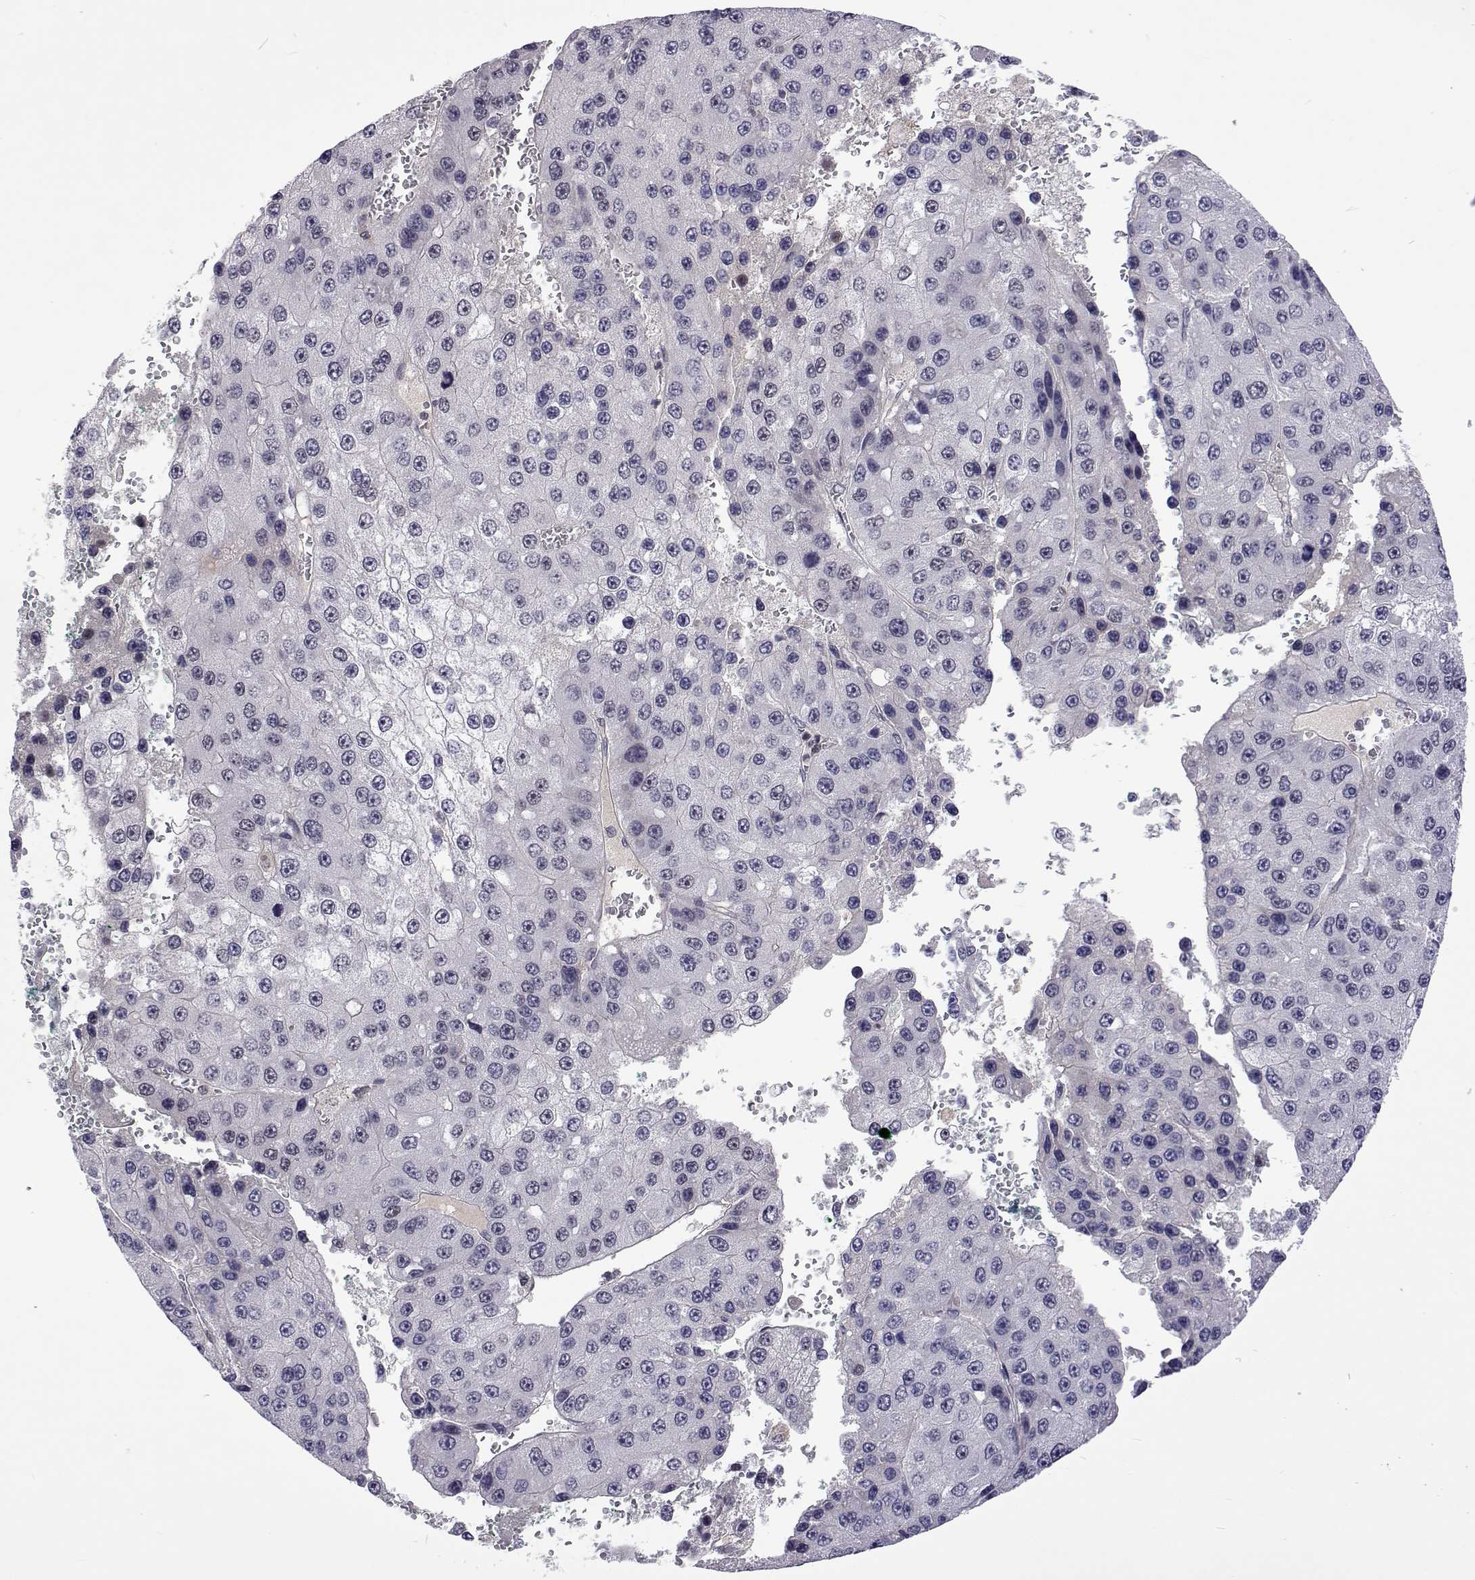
{"staining": {"intensity": "negative", "quantity": "none", "location": "none"}, "tissue": "liver cancer", "cell_type": "Tumor cells", "image_type": "cancer", "snomed": [{"axis": "morphology", "description": "Carcinoma, Hepatocellular, NOS"}, {"axis": "topography", "description": "Liver"}], "caption": "Micrograph shows no protein expression in tumor cells of liver cancer (hepatocellular carcinoma) tissue.", "gene": "TCF15", "patient": {"sex": "female", "age": 73}}